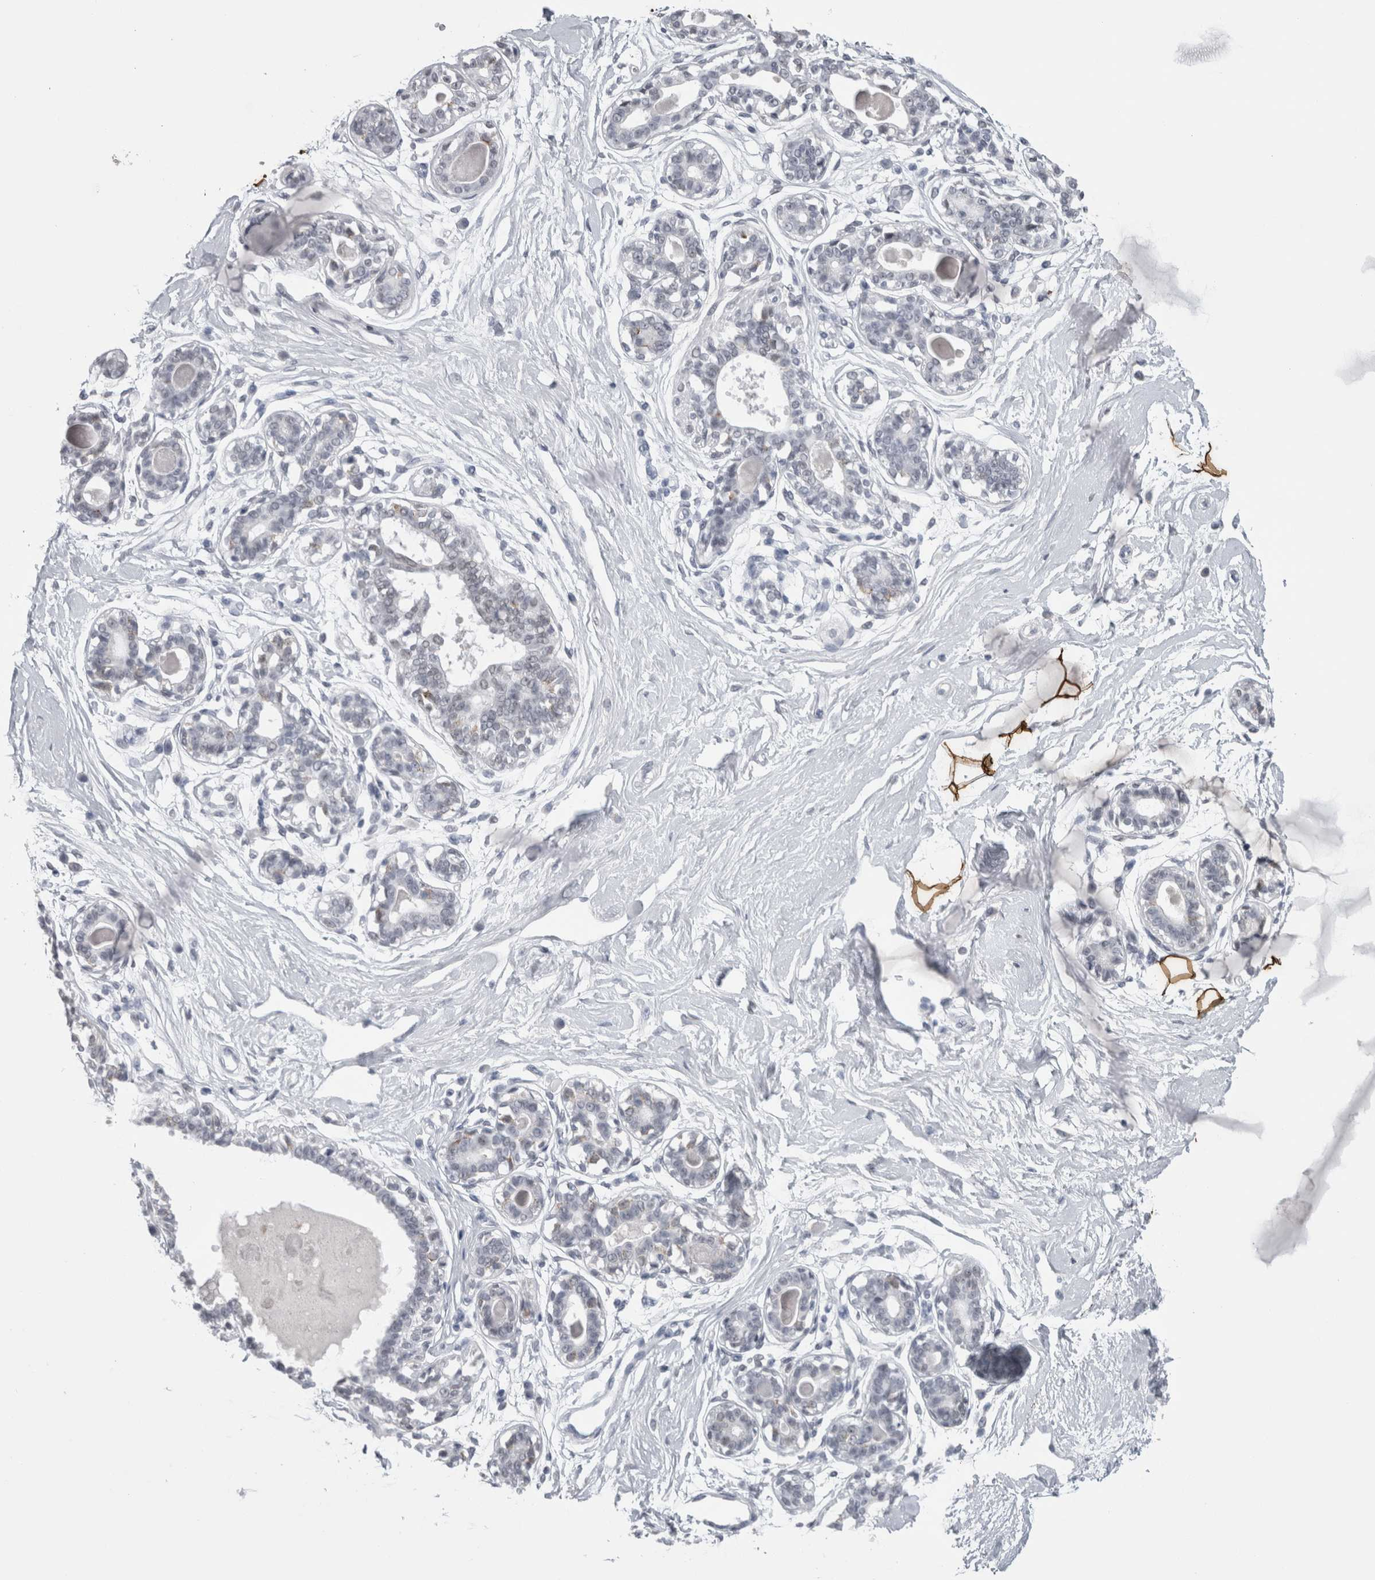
{"staining": {"intensity": "strong", "quantity": ">75%", "location": "cytoplasmic/membranous"}, "tissue": "breast", "cell_type": "Adipocytes", "image_type": "normal", "snomed": [{"axis": "morphology", "description": "Normal tissue, NOS"}, {"axis": "topography", "description": "Breast"}], "caption": "There is high levels of strong cytoplasmic/membranous expression in adipocytes of normal breast, as demonstrated by immunohistochemical staining (brown color).", "gene": "PLIN1", "patient": {"sex": "female", "age": 45}}